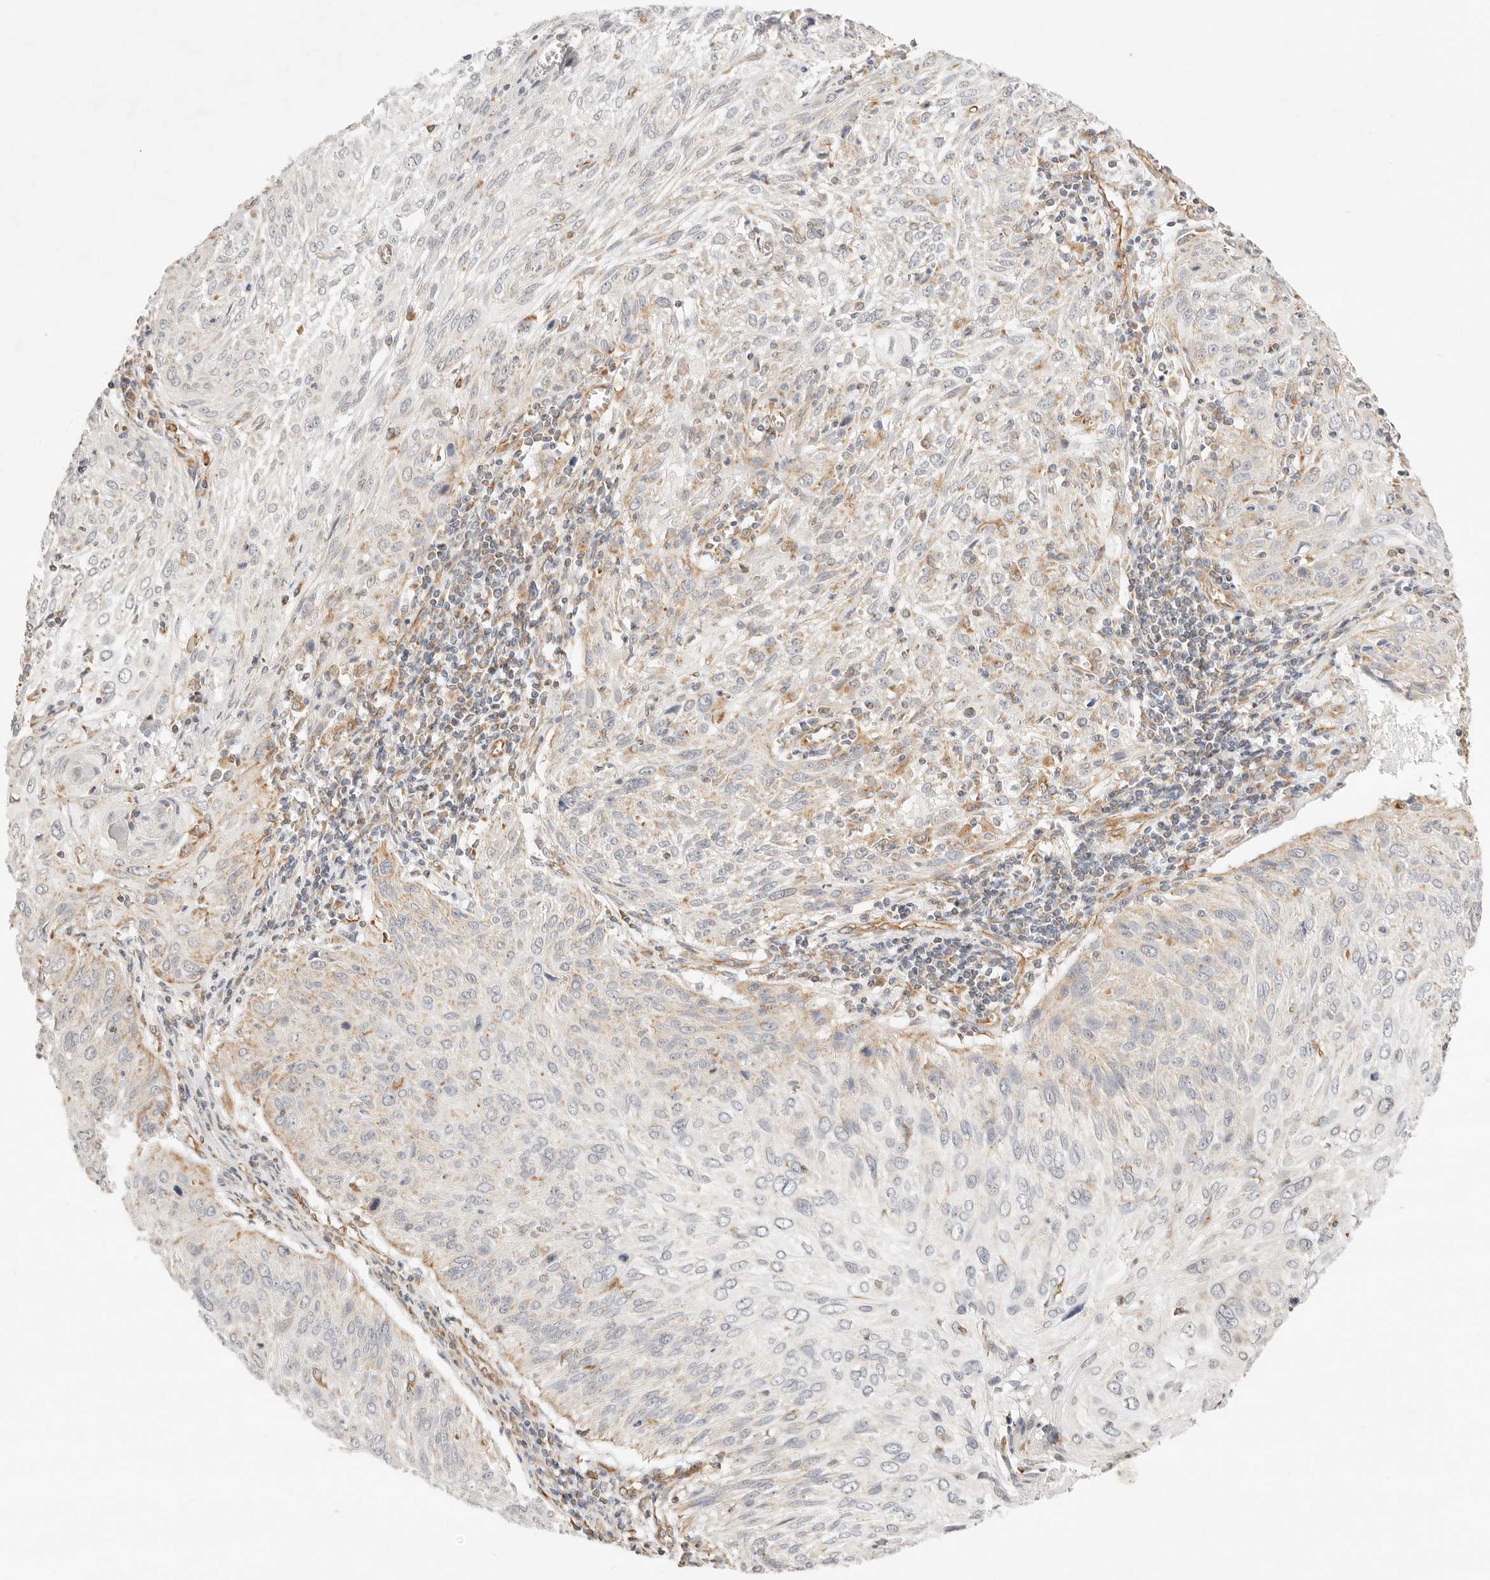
{"staining": {"intensity": "weak", "quantity": "<25%", "location": "cytoplasmic/membranous"}, "tissue": "cervical cancer", "cell_type": "Tumor cells", "image_type": "cancer", "snomed": [{"axis": "morphology", "description": "Squamous cell carcinoma, NOS"}, {"axis": "topography", "description": "Cervix"}], "caption": "DAB (3,3'-diaminobenzidine) immunohistochemical staining of squamous cell carcinoma (cervical) shows no significant expression in tumor cells.", "gene": "ZC3H11A", "patient": {"sex": "female", "age": 51}}